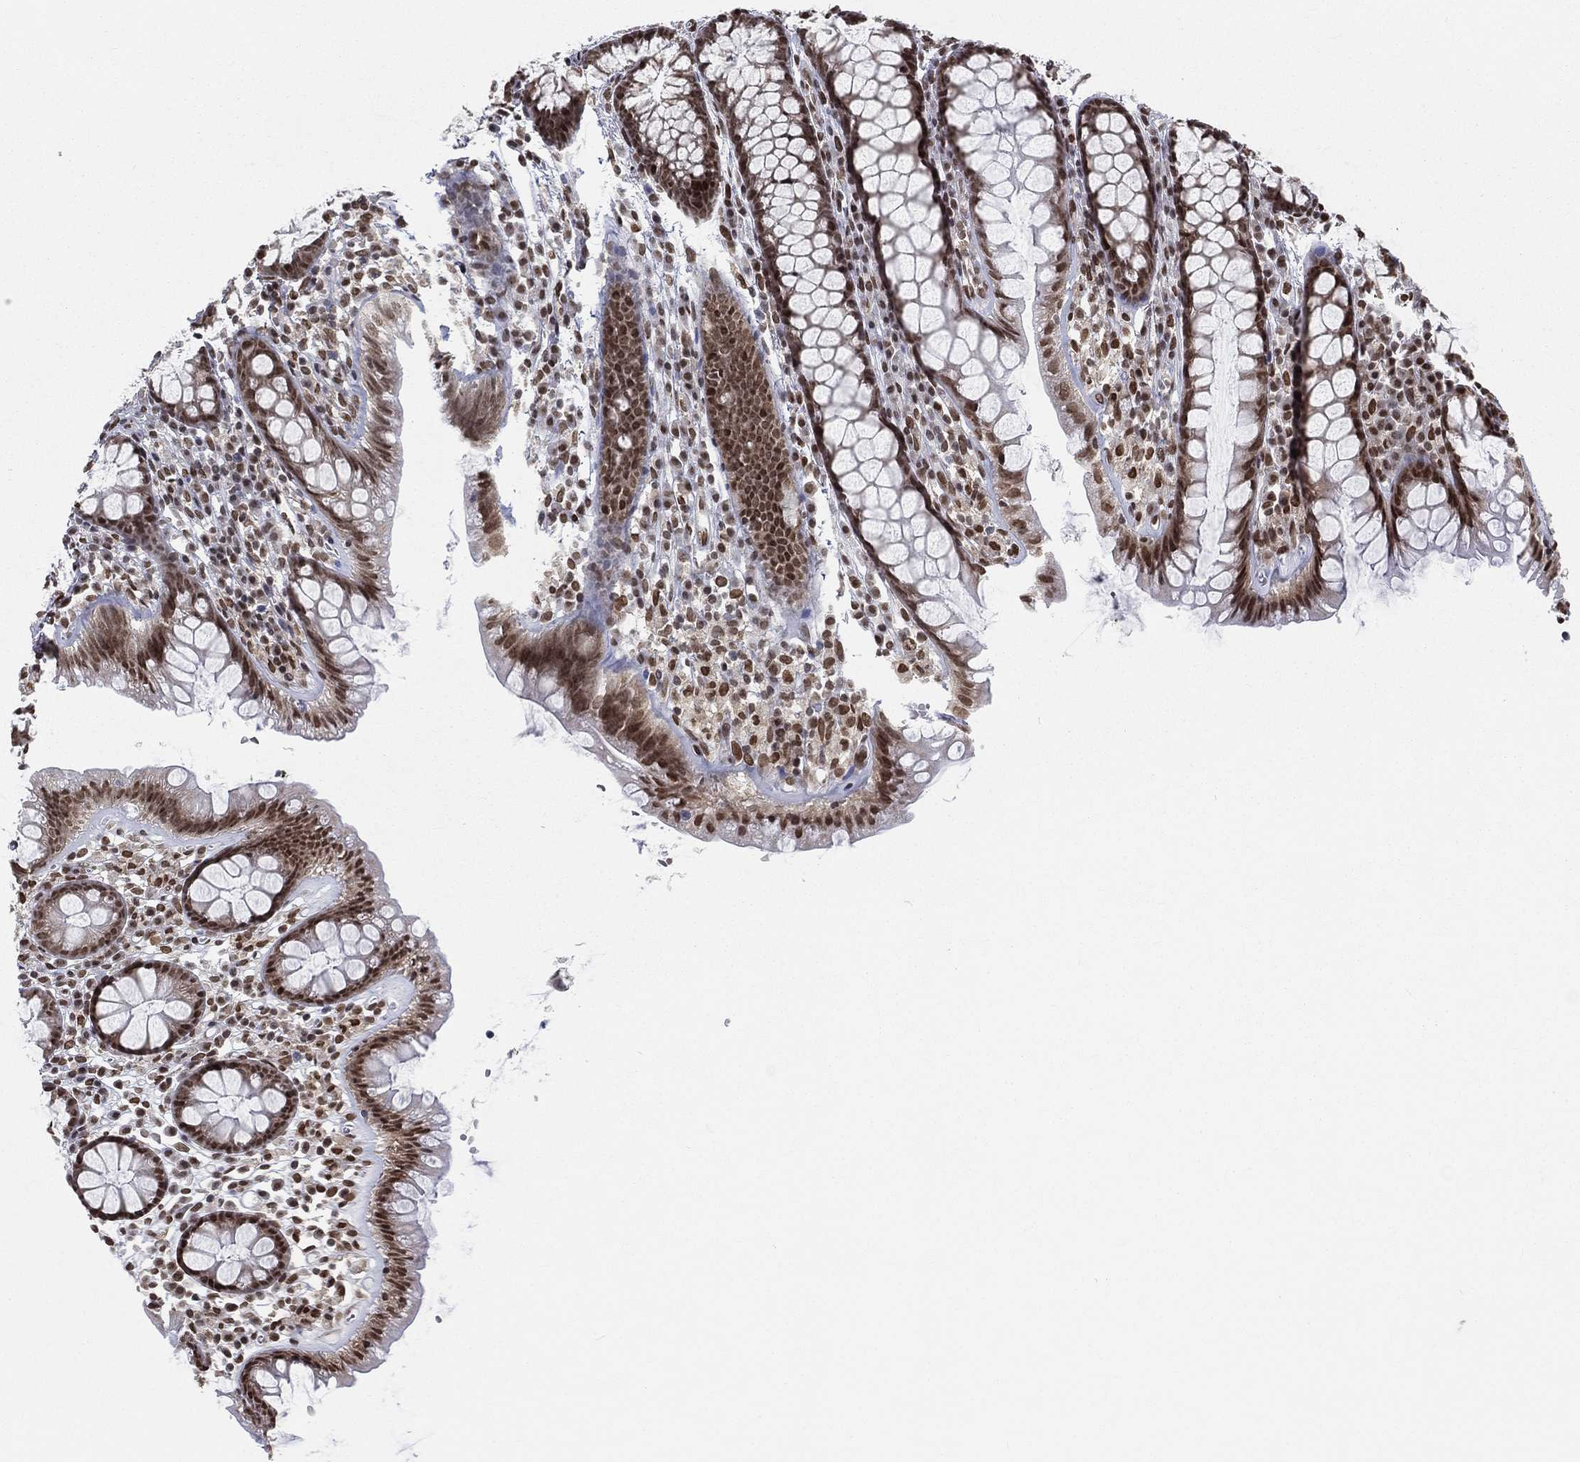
{"staining": {"intensity": "negative", "quantity": "none", "location": "none"}, "tissue": "colon", "cell_type": "Endothelial cells", "image_type": "normal", "snomed": [{"axis": "morphology", "description": "Normal tissue, NOS"}, {"axis": "topography", "description": "Colon"}], "caption": "Endothelial cells show no significant positivity in benign colon. (Brightfield microscopy of DAB IHC at high magnification).", "gene": "FUBP3", "patient": {"sex": "male", "age": 76}}